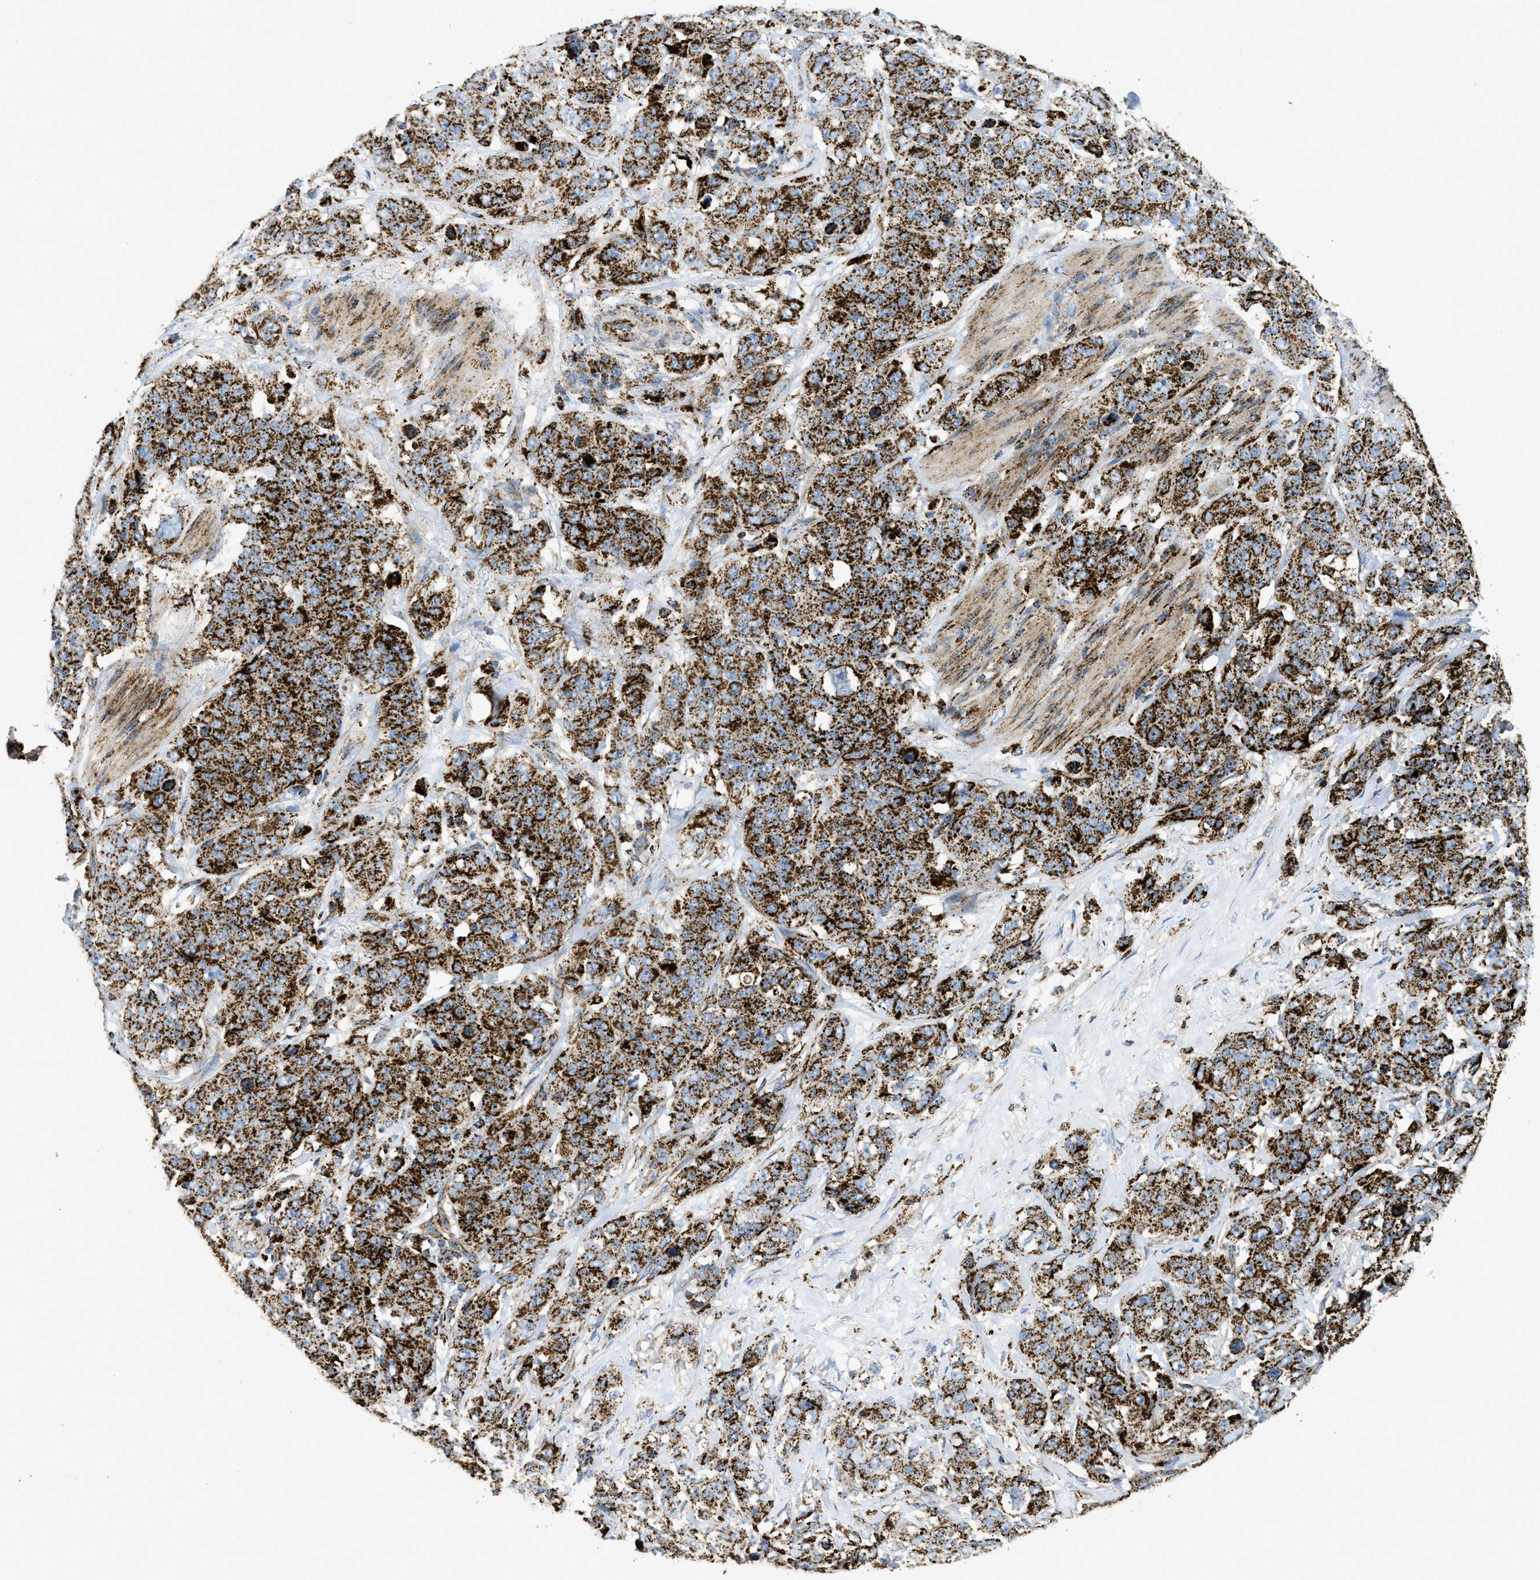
{"staining": {"intensity": "strong", "quantity": ">75%", "location": "cytoplasmic/membranous"}, "tissue": "stomach cancer", "cell_type": "Tumor cells", "image_type": "cancer", "snomed": [{"axis": "morphology", "description": "Adenocarcinoma, NOS"}, {"axis": "topography", "description": "Stomach"}], "caption": "Strong cytoplasmic/membranous protein positivity is appreciated in about >75% of tumor cells in stomach cancer (adenocarcinoma).", "gene": "SQOR", "patient": {"sex": "male", "age": 48}}